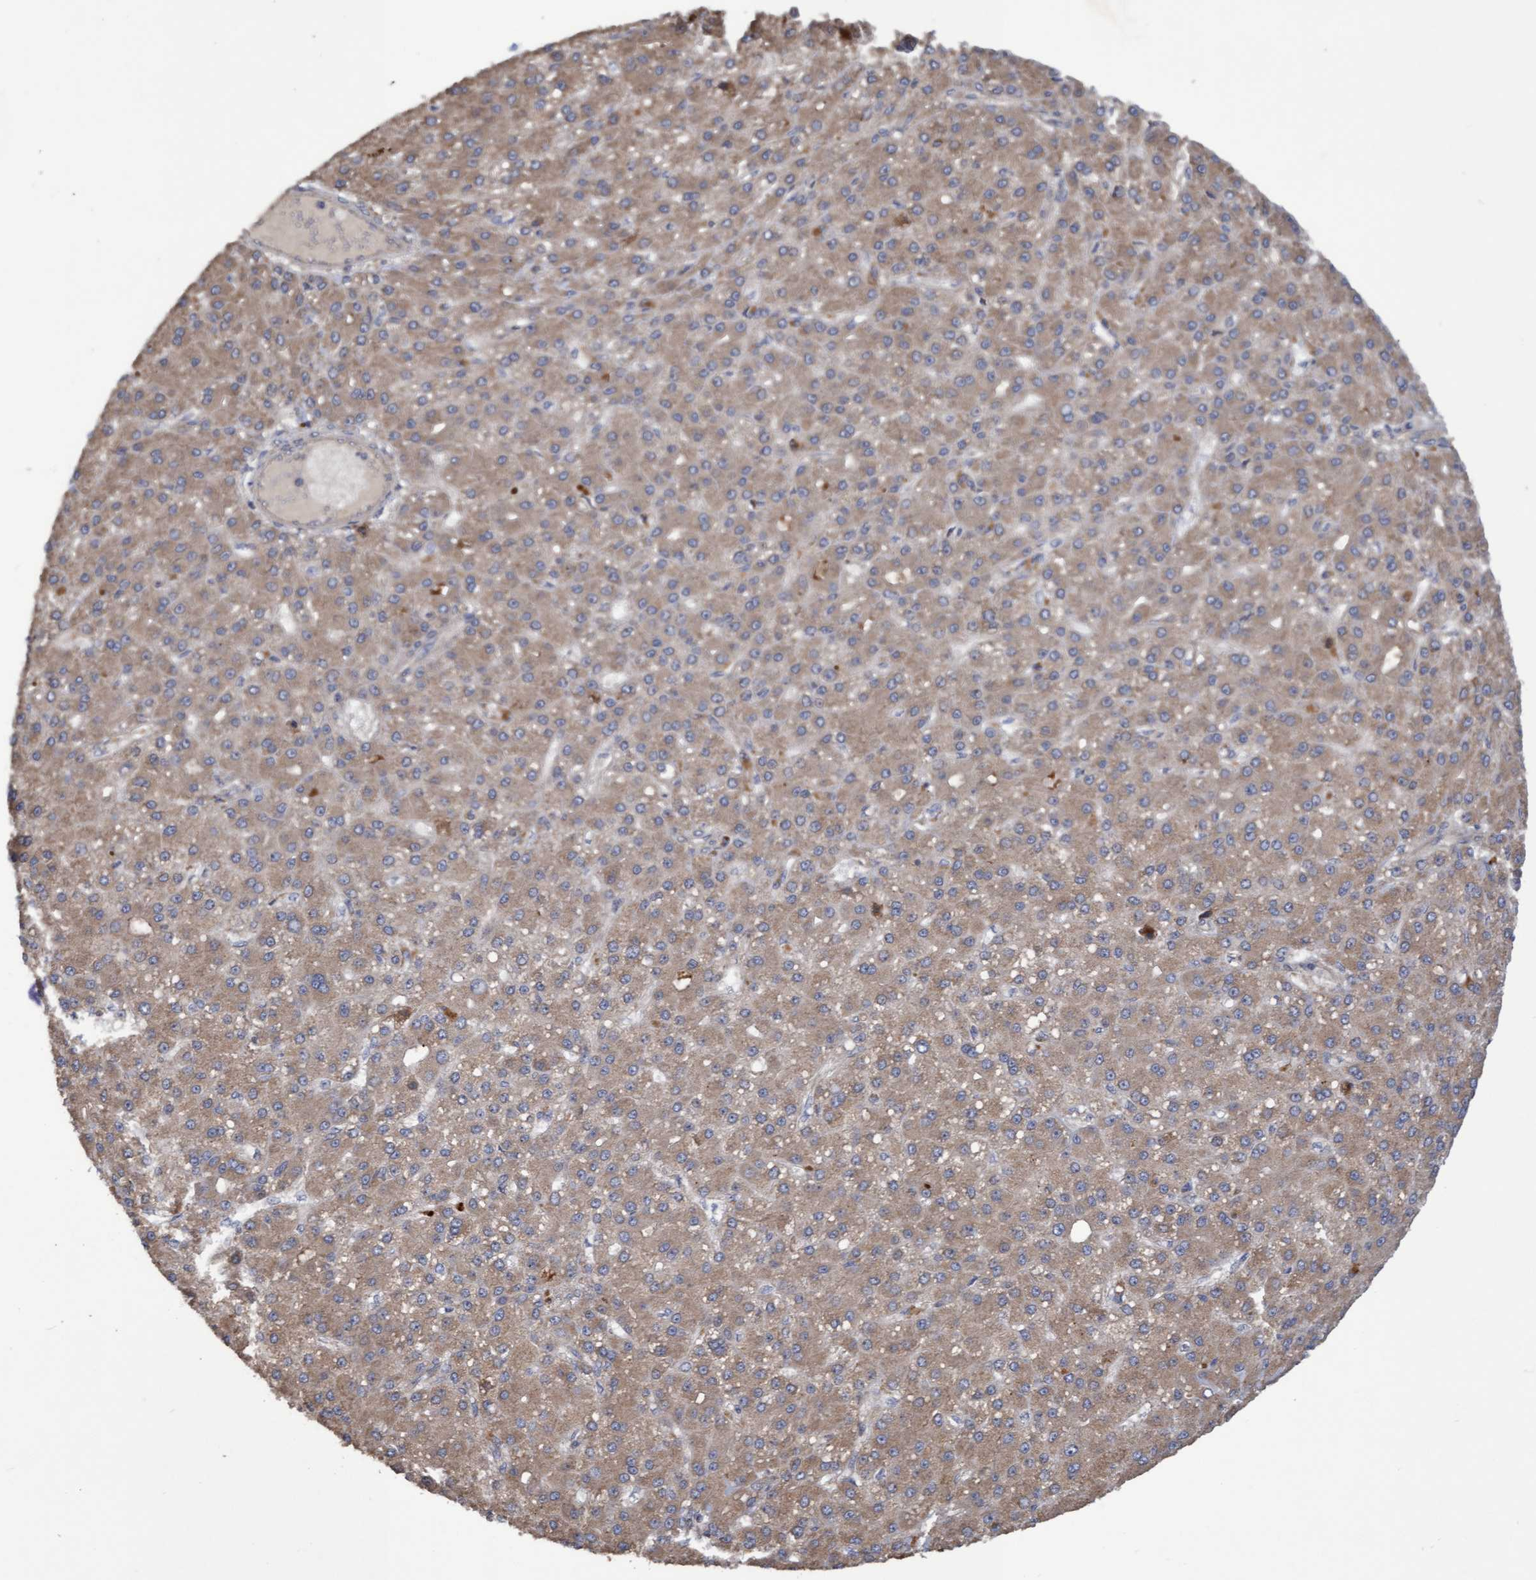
{"staining": {"intensity": "moderate", "quantity": ">75%", "location": "cytoplasmic/membranous"}, "tissue": "liver cancer", "cell_type": "Tumor cells", "image_type": "cancer", "snomed": [{"axis": "morphology", "description": "Carcinoma, Hepatocellular, NOS"}, {"axis": "topography", "description": "Liver"}], "caption": "A photomicrograph showing moderate cytoplasmic/membranous positivity in about >75% of tumor cells in liver hepatocellular carcinoma, as visualized by brown immunohistochemical staining.", "gene": "ELP5", "patient": {"sex": "male", "age": 67}}